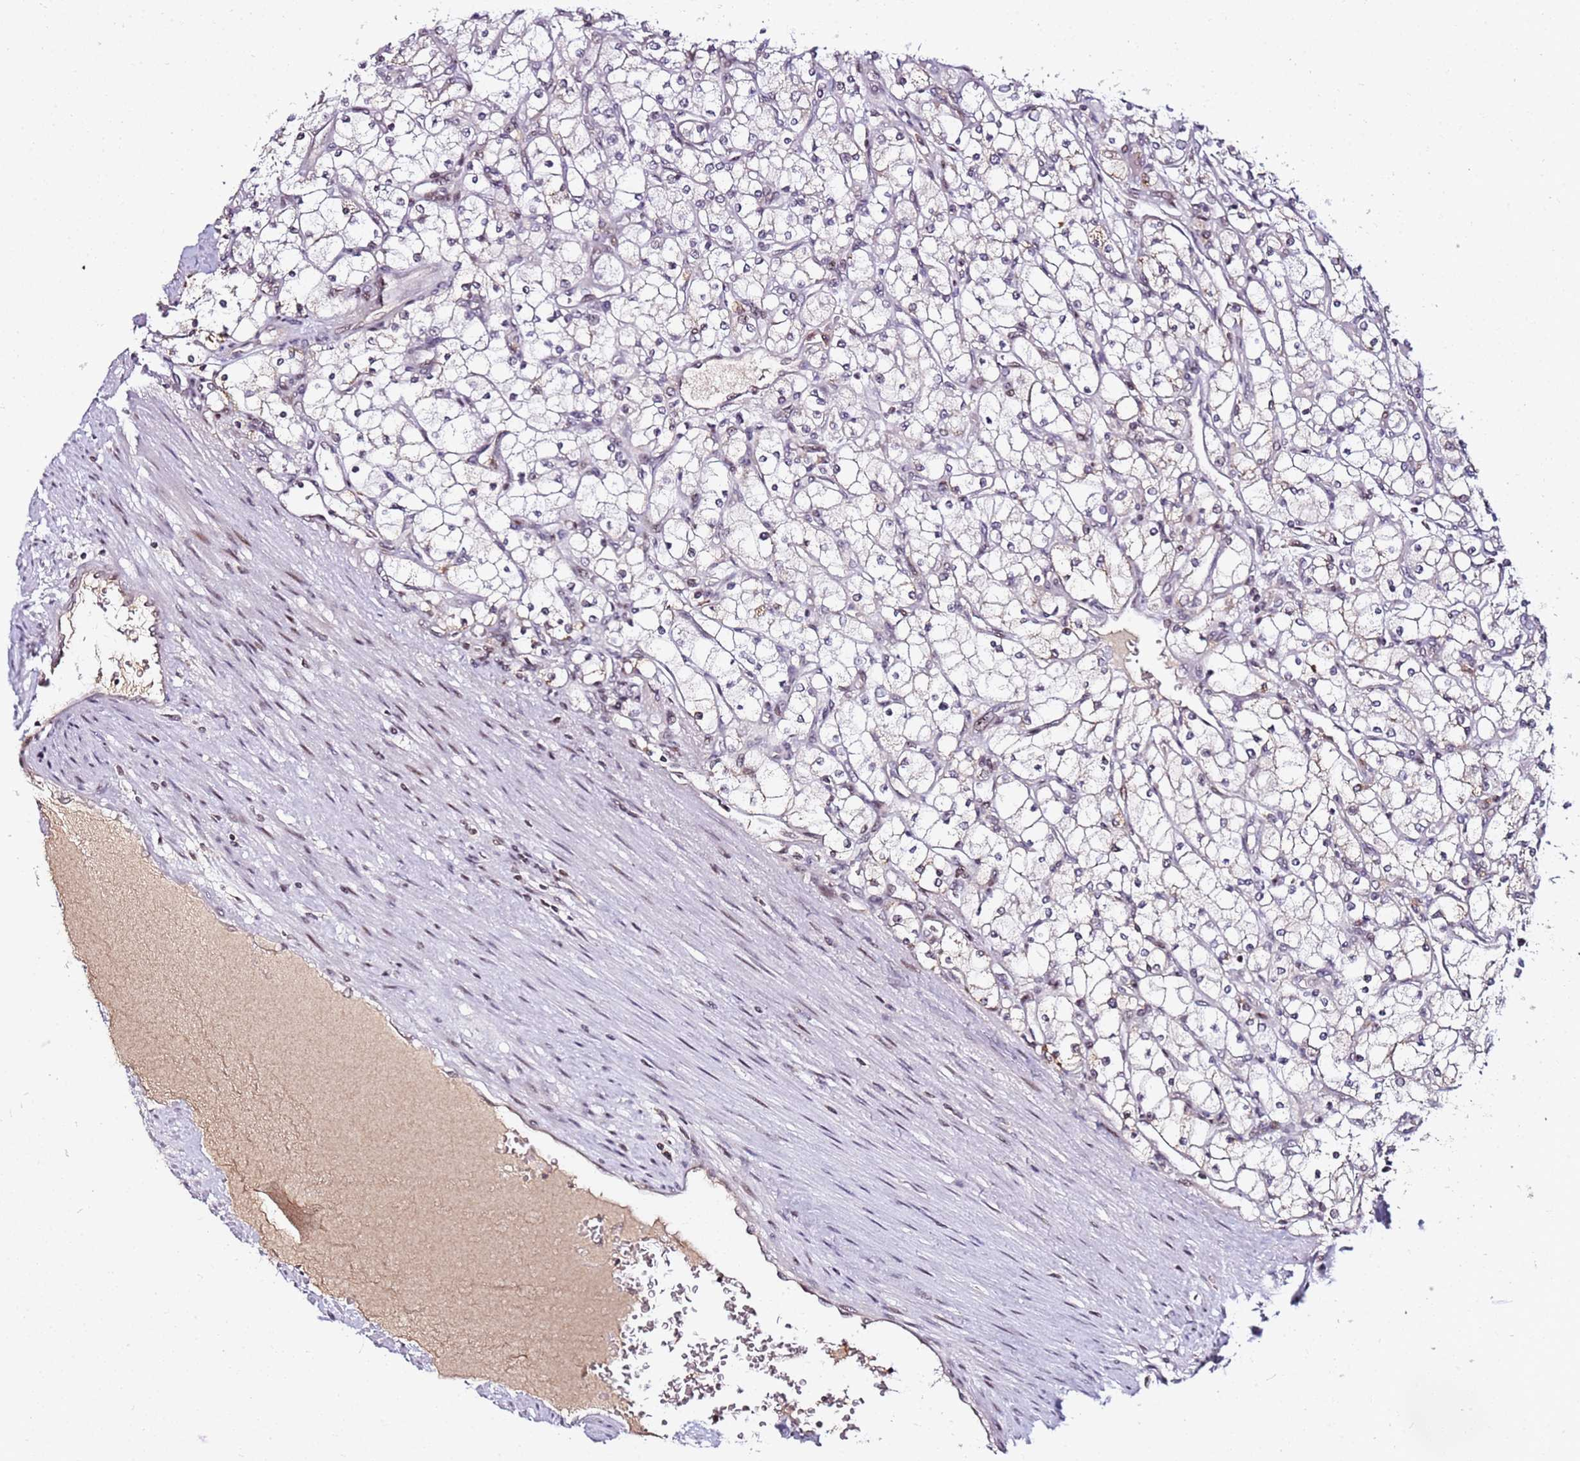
{"staining": {"intensity": "weak", "quantity": "<25%", "location": "nuclear"}, "tissue": "renal cancer", "cell_type": "Tumor cells", "image_type": "cancer", "snomed": [{"axis": "morphology", "description": "Adenocarcinoma, NOS"}, {"axis": "topography", "description": "Kidney"}], "caption": "An image of human renal adenocarcinoma is negative for staining in tumor cells.", "gene": "FCF1", "patient": {"sex": "male", "age": 80}}